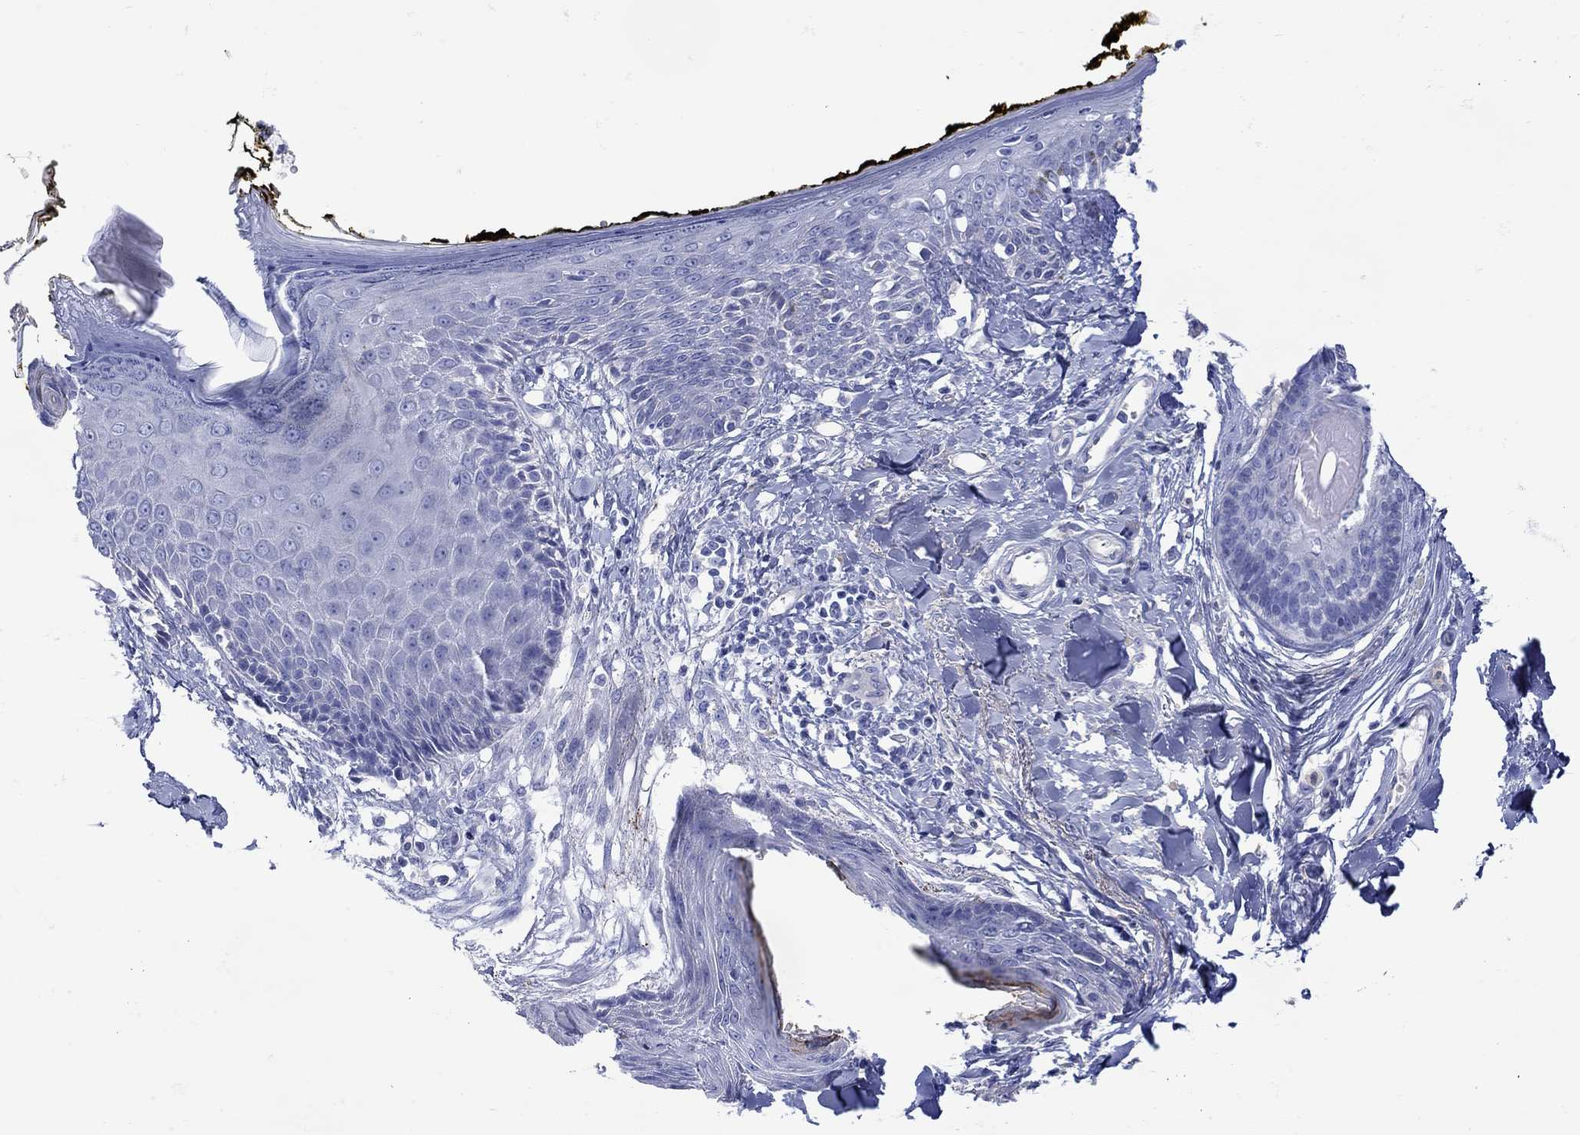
{"staining": {"intensity": "negative", "quantity": "none", "location": "none"}, "tissue": "skin", "cell_type": "Fibroblasts", "image_type": "normal", "snomed": [{"axis": "morphology", "description": "Normal tissue, NOS"}, {"axis": "topography", "description": "Skin"}], "caption": "Immunohistochemistry image of normal skin: human skin stained with DAB (3,3'-diaminobenzidine) displays no significant protein staining in fibroblasts.", "gene": "ANKMY1", "patient": {"sex": "male", "age": 76}}